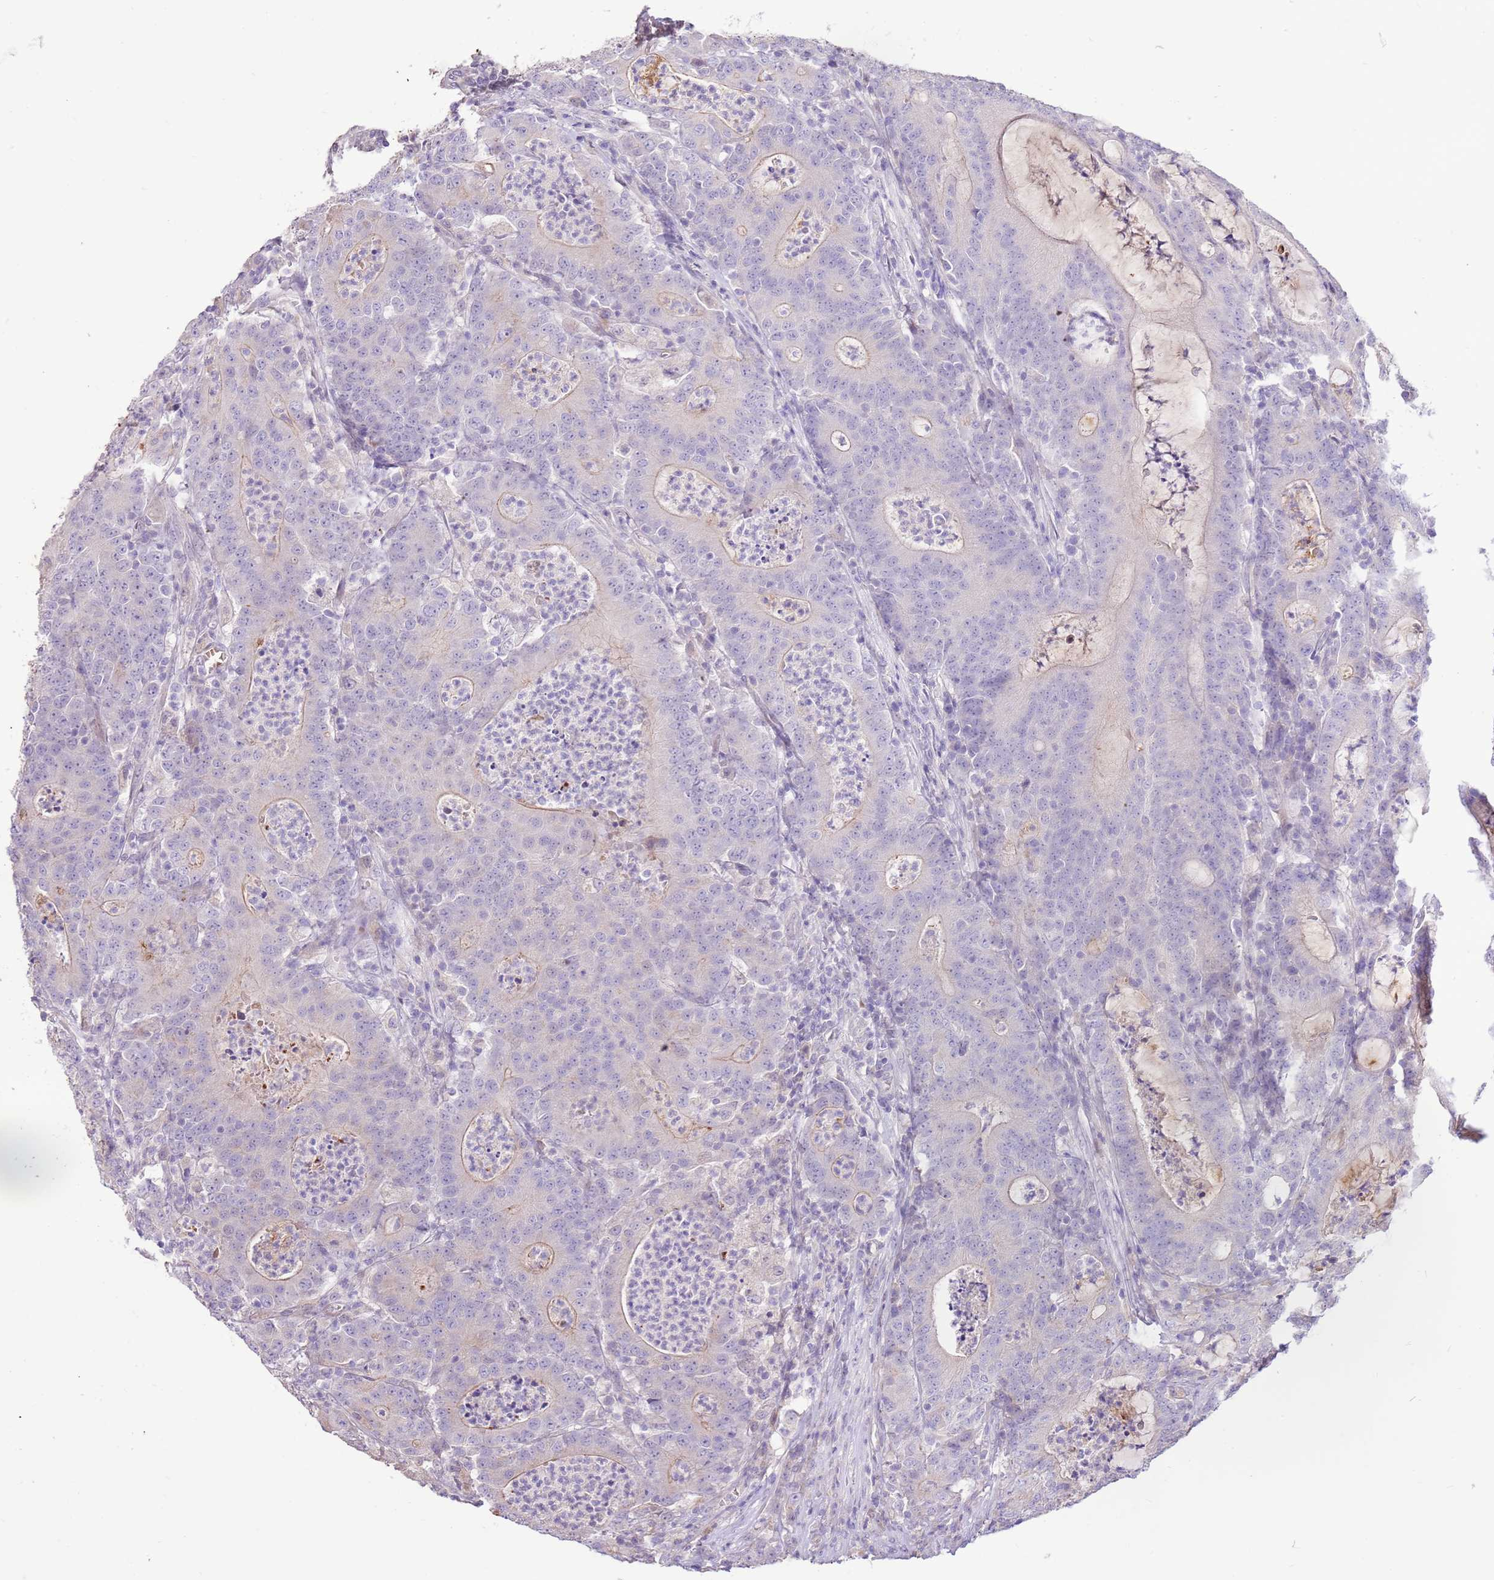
{"staining": {"intensity": "negative", "quantity": "none", "location": "none"}, "tissue": "colorectal cancer", "cell_type": "Tumor cells", "image_type": "cancer", "snomed": [{"axis": "morphology", "description": "Adenocarcinoma, NOS"}, {"axis": "topography", "description": "Colon"}], "caption": "DAB immunohistochemical staining of human colorectal cancer (adenocarcinoma) displays no significant positivity in tumor cells.", "gene": "LGI4", "patient": {"sex": "male", "age": 83}}